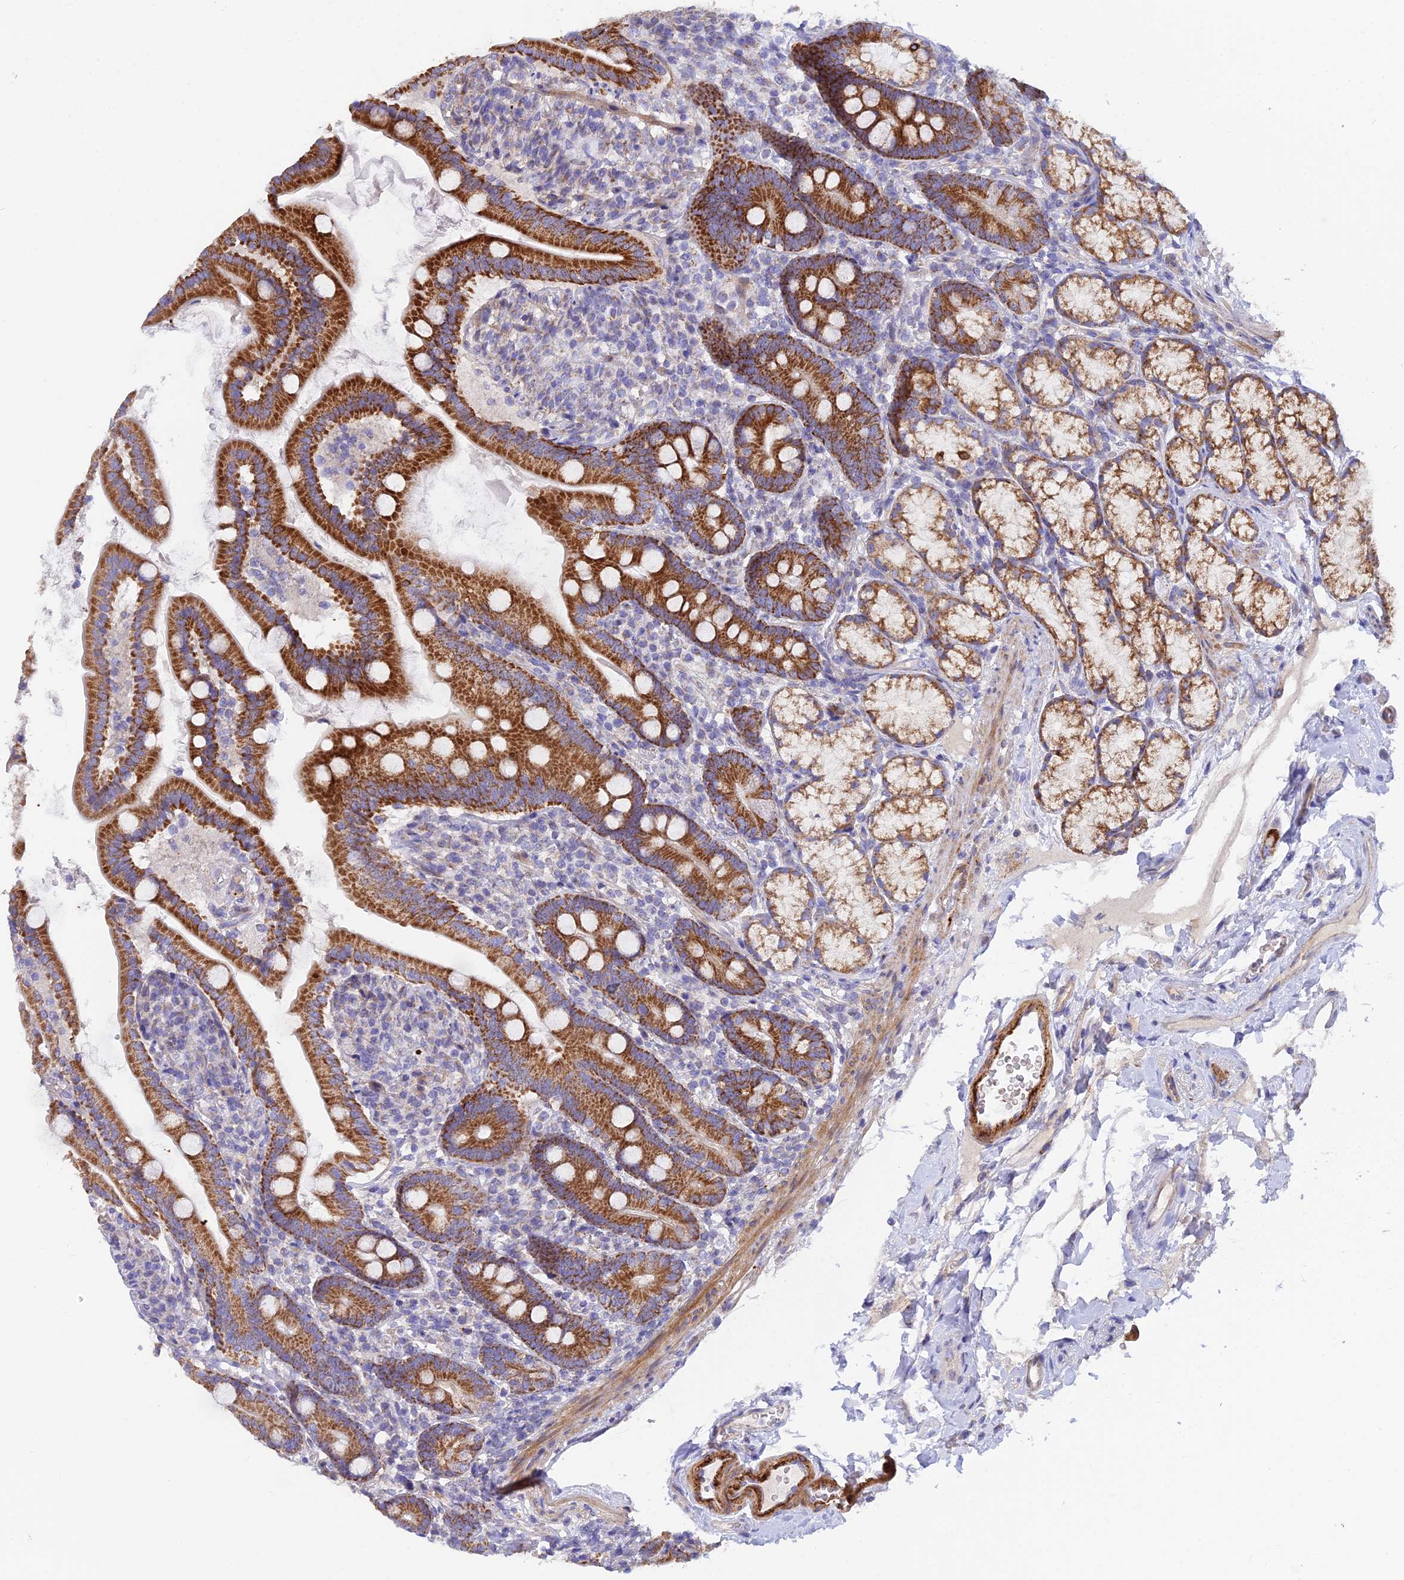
{"staining": {"intensity": "strong", "quantity": ">75%", "location": "cytoplasmic/membranous"}, "tissue": "duodenum", "cell_type": "Glandular cells", "image_type": "normal", "snomed": [{"axis": "morphology", "description": "Normal tissue, NOS"}, {"axis": "topography", "description": "Duodenum"}], "caption": "Duodenum stained with immunohistochemistry demonstrates strong cytoplasmic/membranous positivity in about >75% of glandular cells. (Brightfield microscopy of DAB IHC at high magnification).", "gene": "CSPG4", "patient": {"sex": "female", "age": 67}}